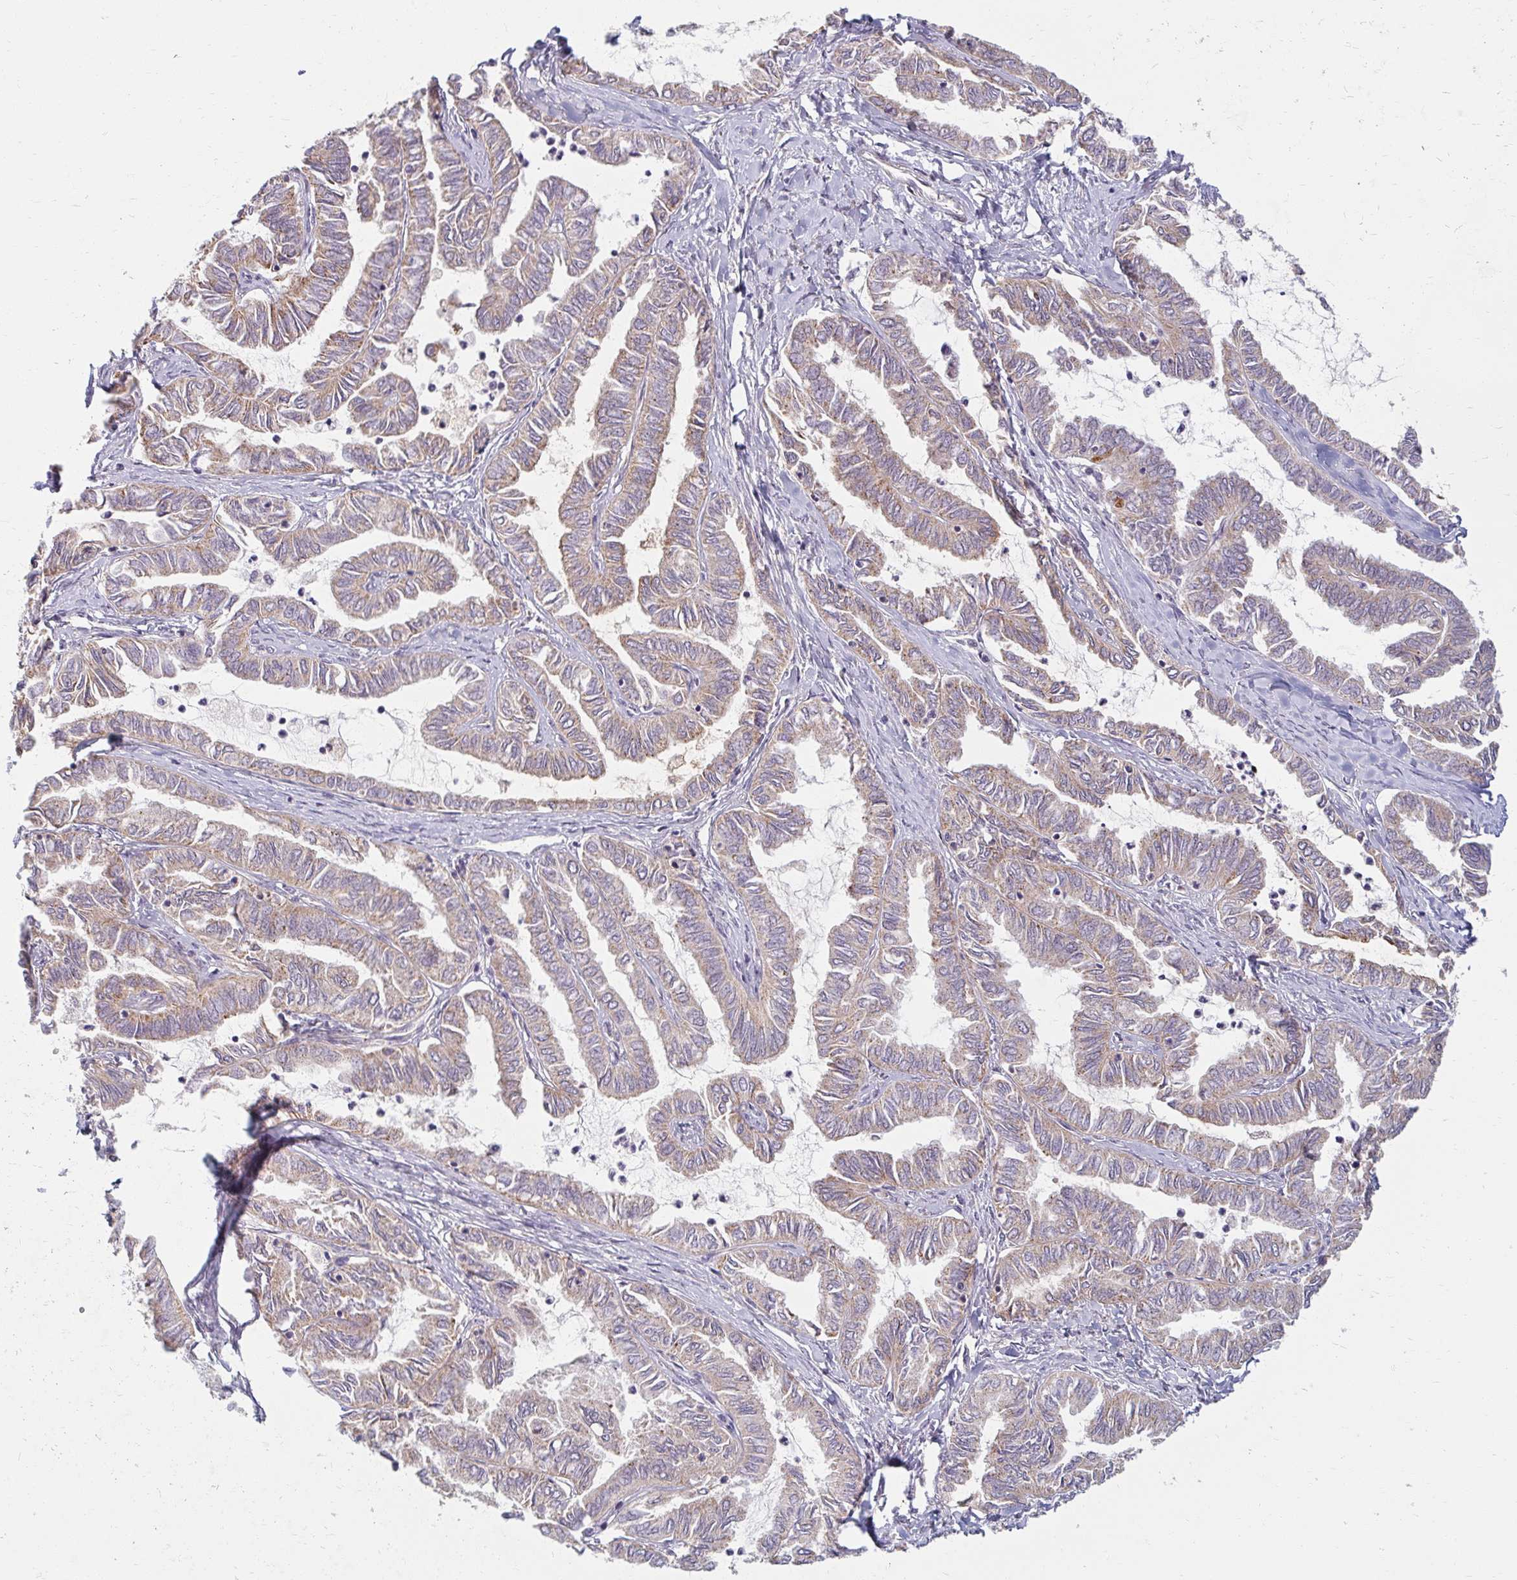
{"staining": {"intensity": "weak", "quantity": "25%-75%", "location": "cytoplasmic/membranous"}, "tissue": "ovarian cancer", "cell_type": "Tumor cells", "image_type": "cancer", "snomed": [{"axis": "morphology", "description": "Carcinoma, endometroid"}, {"axis": "topography", "description": "Ovary"}], "caption": "The immunohistochemical stain highlights weak cytoplasmic/membranous positivity in tumor cells of ovarian endometroid carcinoma tissue.", "gene": "SKP2", "patient": {"sex": "female", "age": 70}}